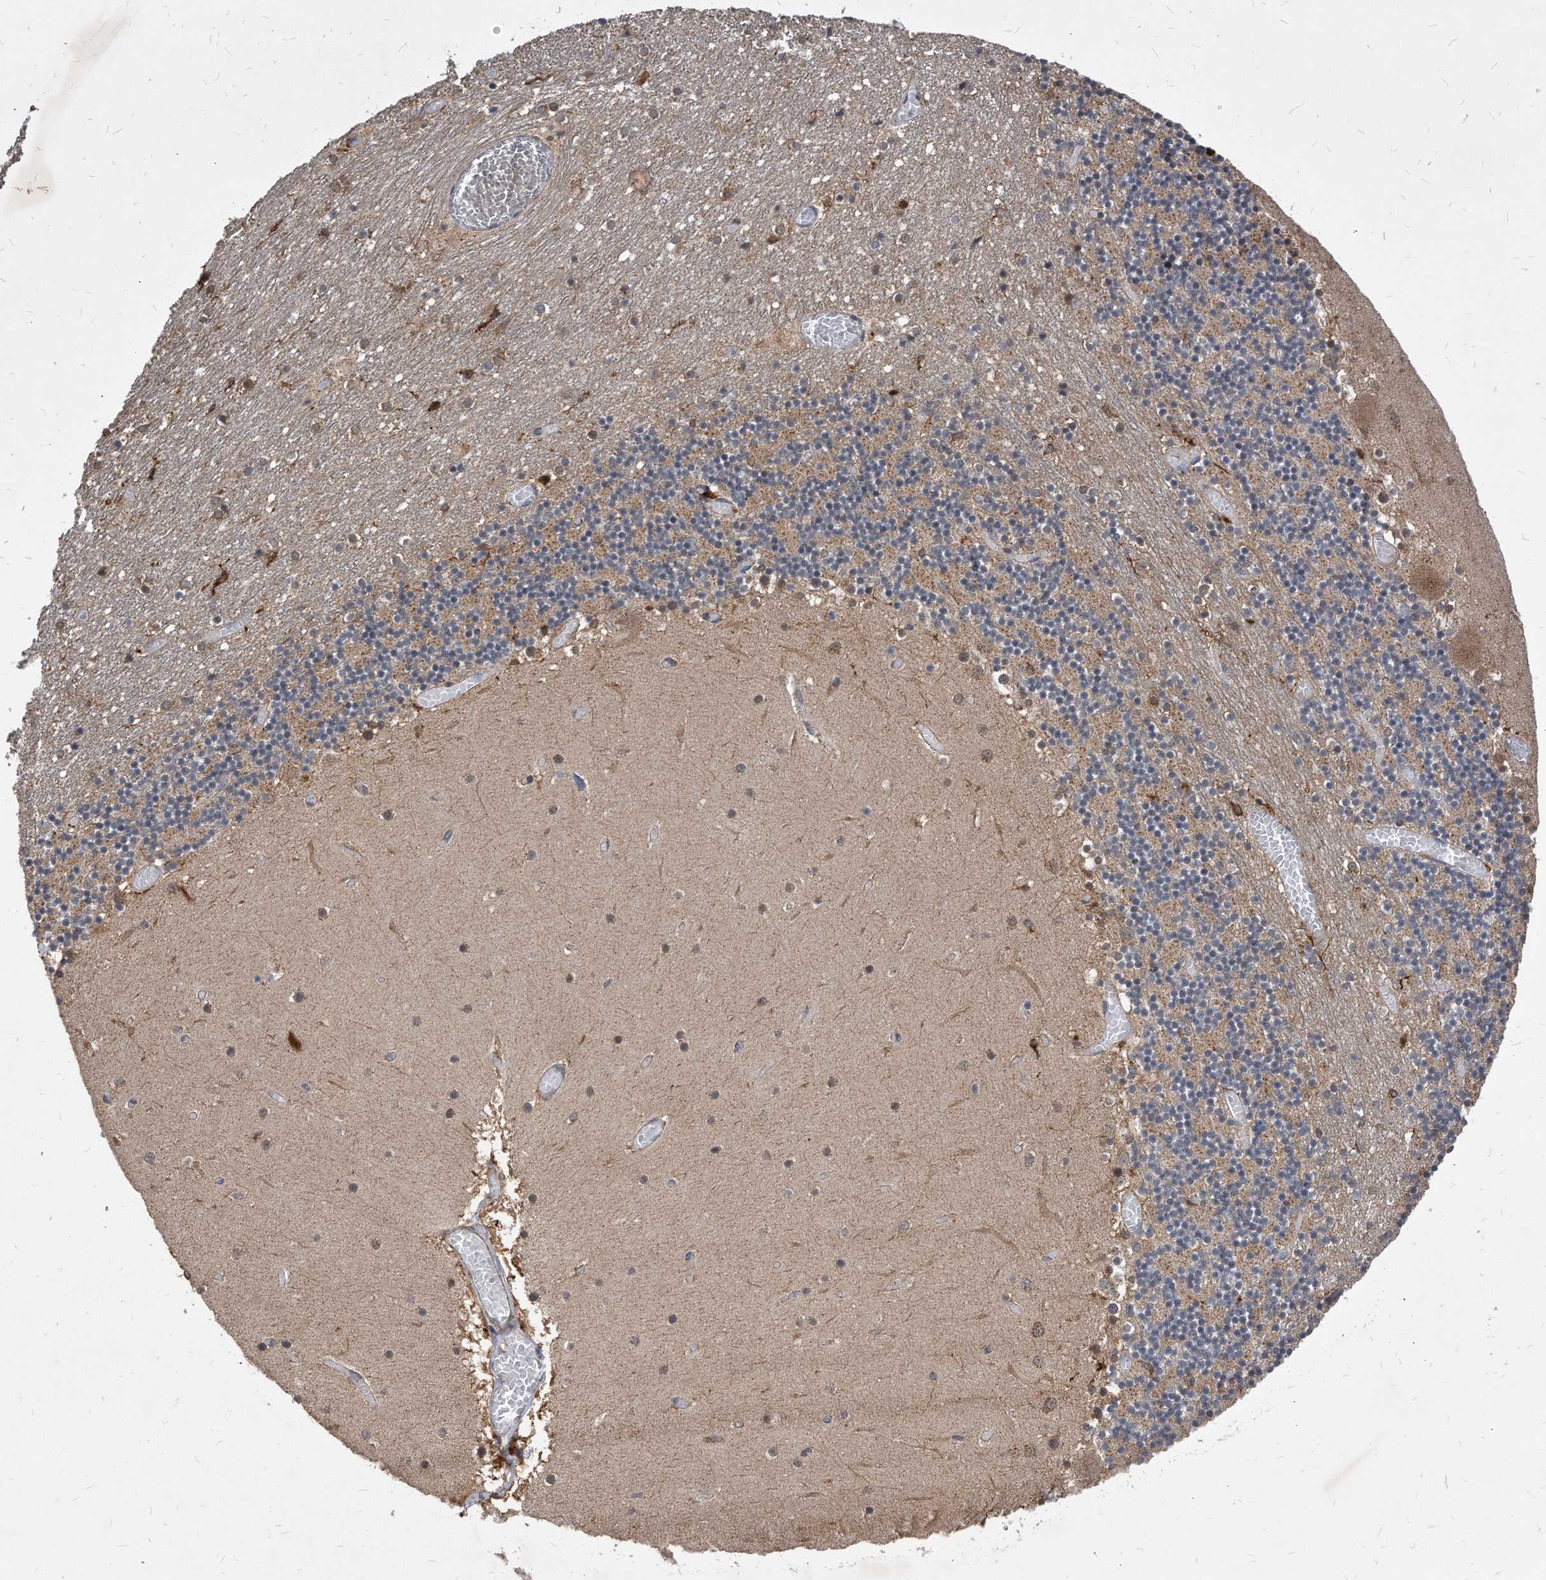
{"staining": {"intensity": "weak", "quantity": ">75%", "location": "cytoplasmic/membranous"}, "tissue": "cerebellum", "cell_type": "Cells in granular layer", "image_type": "normal", "snomed": [{"axis": "morphology", "description": "Normal tissue, NOS"}, {"axis": "topography", "description": "Cerebellum"}], "caption": "A low amount of weak cytoplasmic/membranous staining is seen in approximately >75% of cells in granular layer in benign cerebellum. The protein is stained brown, and the nuclei are stained in blue (DAB IHC with brightfield microscopy, high magnification).", "gene": "SOBP", "patient": {"sex": "female", "age": 28}}